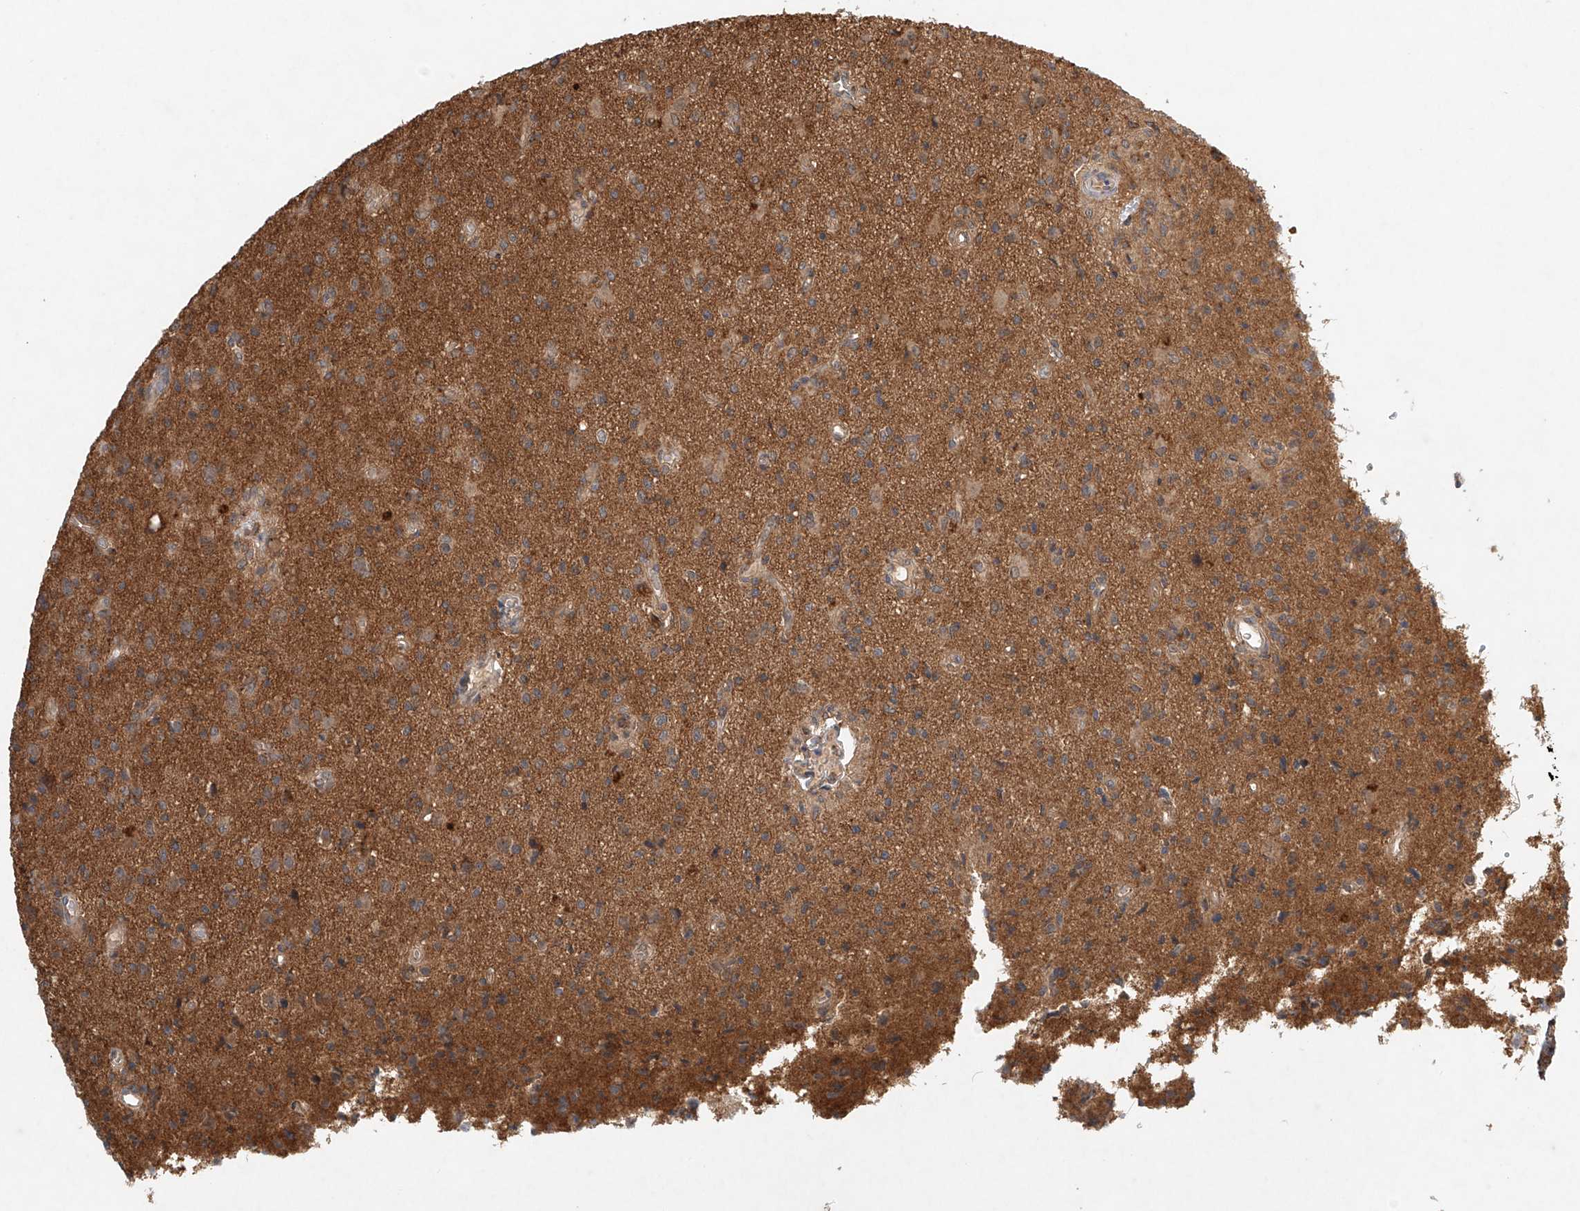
{"staining": {"intensity": "strong", "quantity": ">75%", "location": "cytoplasmic/membranous"}, "tissue": "glioma", "cell_type": "Tumor cells", "image_type": "cancer", "snomed": [{"axis": "morphology", "description": "Glioma, malignant, High grade"}, {"axis": "topography", "description": "Brain"}], "caption": "Human malignant glioma (high-grade) stained for a protein (brown) exhibits strong cytoplasmic/membranous positive staining in approximately >75% of tumor cells.", "gene": "DCAF11", "patient": {"sex": "female", "age": 57}}